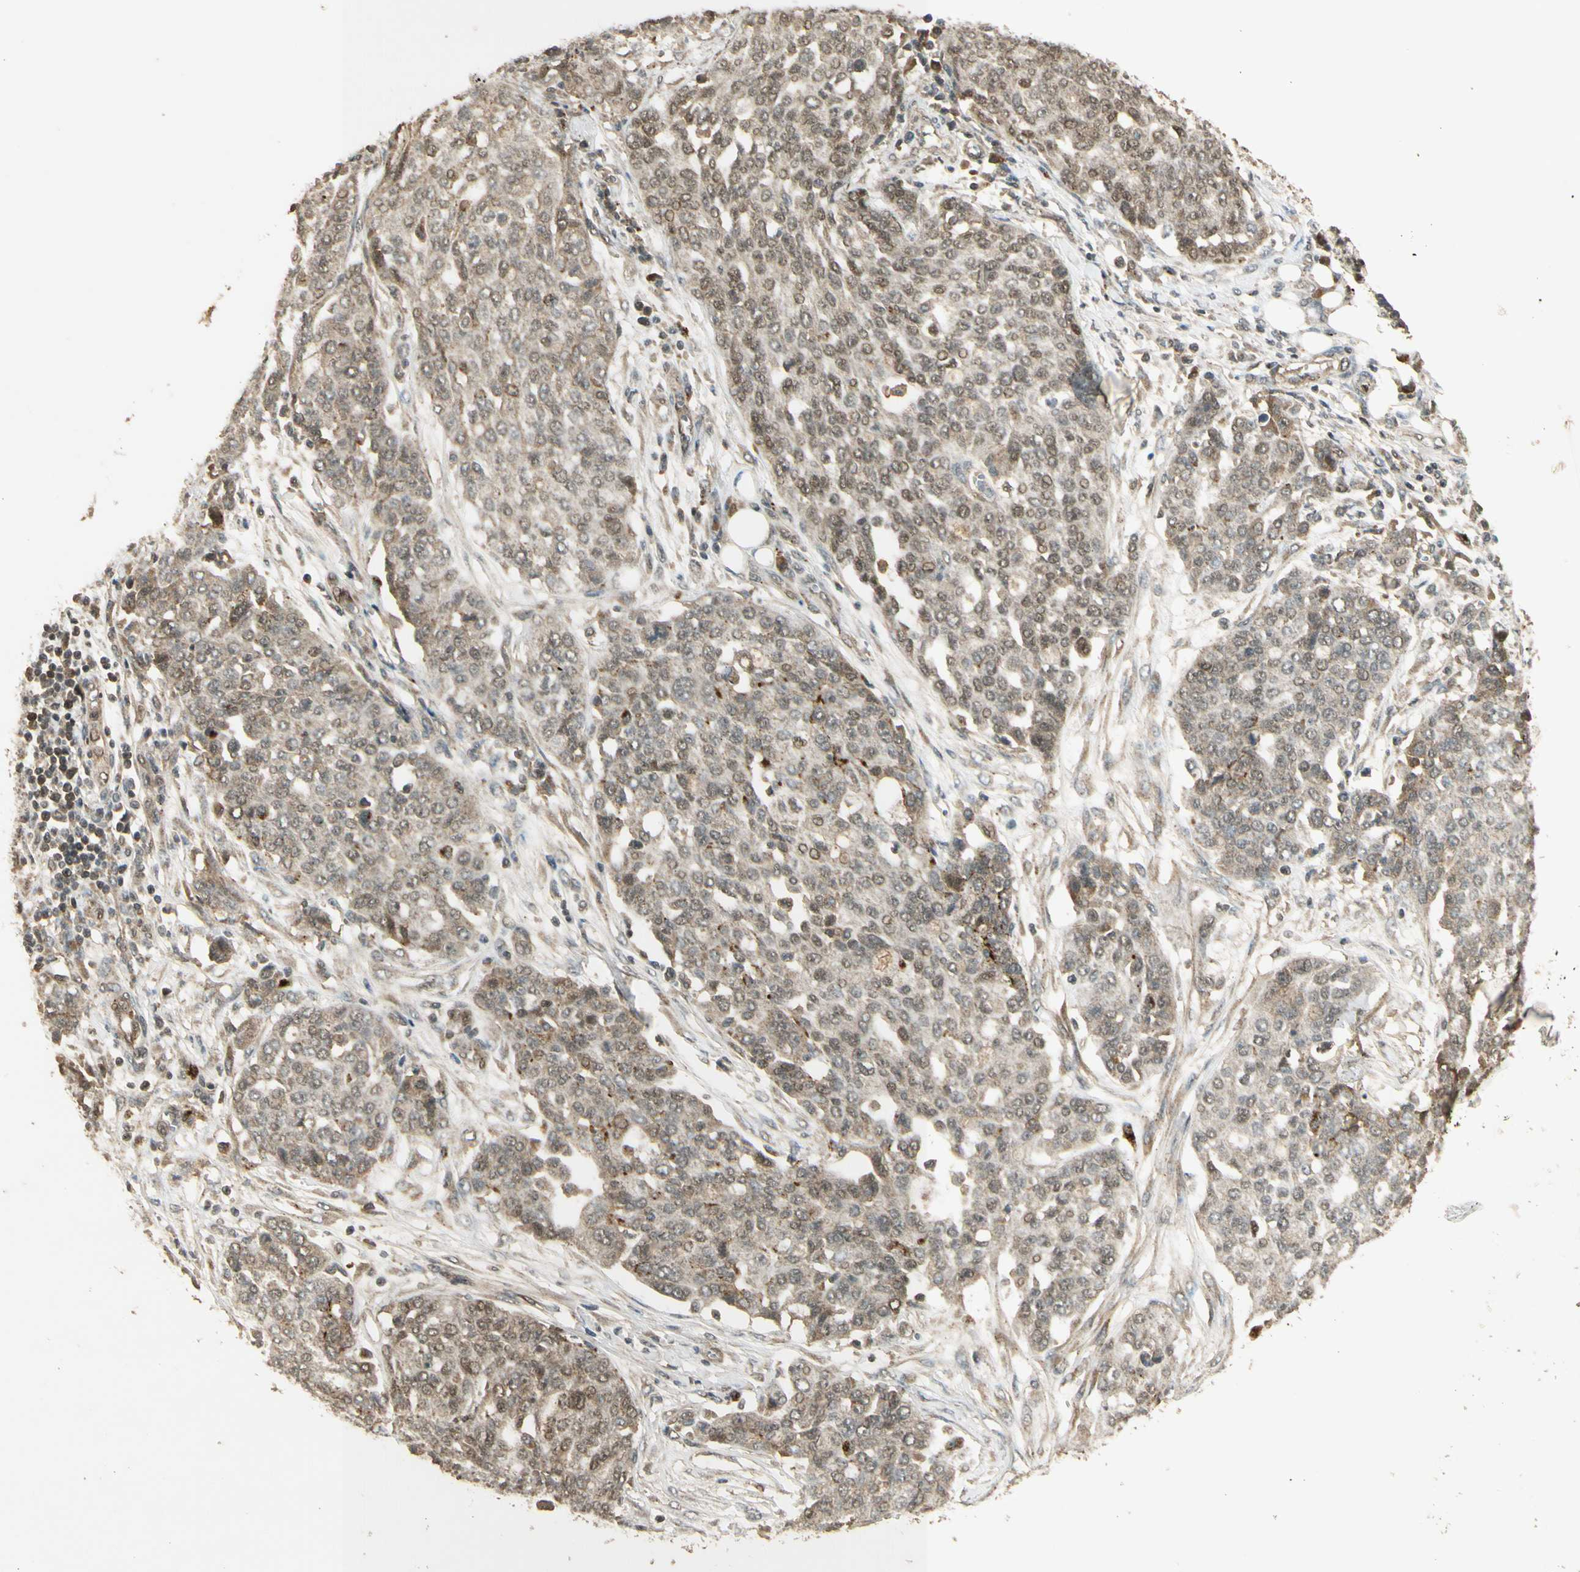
{"staining": {"intensity": "moderate", "quantity": "25%-75%", "location": "nuclear"}, "tissue": "ovarian cancer", "cell_type": "Tumor cells", "image_type": "cancer", "snomed": [{"axis": "morphology", "description": "Cystadenocarcinoma, serous, NOS"}, {"axis": "topography", "description": "Soft tissue"}, {"axis": "topography", "description": "Ovary"}], "caption": "A photomicrograph of human ovarian serous cystadenocarcinoma stained for a protein shows moderate nuclear brown staining in tumor cells. Immunohistochemistry (ihc) stains the protein of interest in brown and the nuclei are stained blue.", "gene": "GMEB2", "patient": {"sex": "female", "age": 57}}